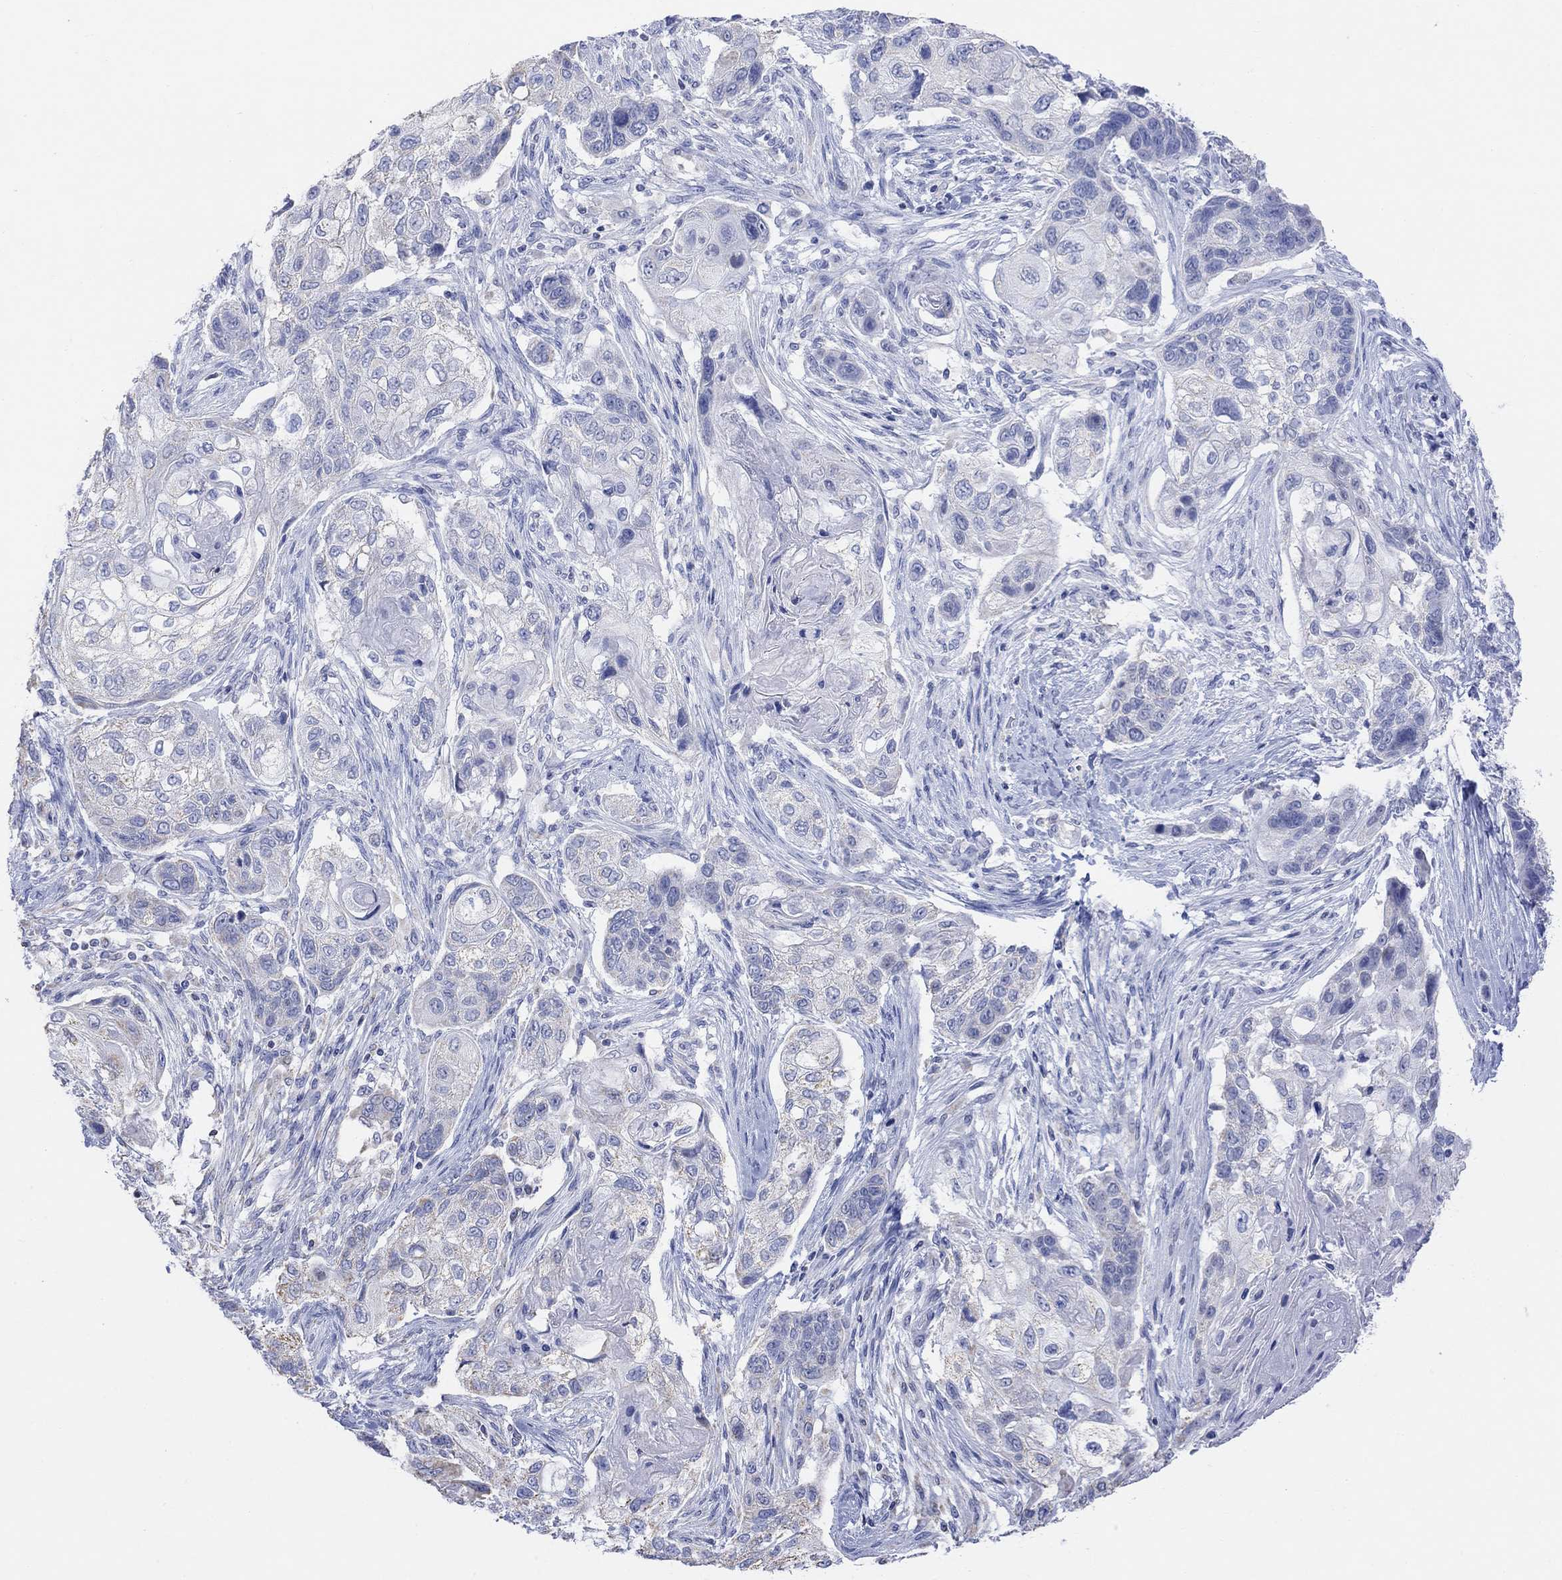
{"staining": {"intensity": "negative", "quantity": "none", "location": "none"}, "tissue": "lung cancer", "cell_type": "Tumor cells", "image_type": "cancer", "snomed": [{"axis": "morphology", "description": "Normal tissue, NOS"}, {"axis": "morphology", "description": "Squamous cell carcinoma, NOS"}, {"axis": "topography", "description": "Bronchus"}, {"axis": "topography", "description": "Lung"}], "caption": "An immunohistochemistry (IHC) micrograph of lung cancer (squamous cell carcinoma) is shown. There is no staining in tumor cells of lung cancer (squamous cell carcinoma).", "gene": "SYT12", "patient": {"sex": "male", "age": 69}}